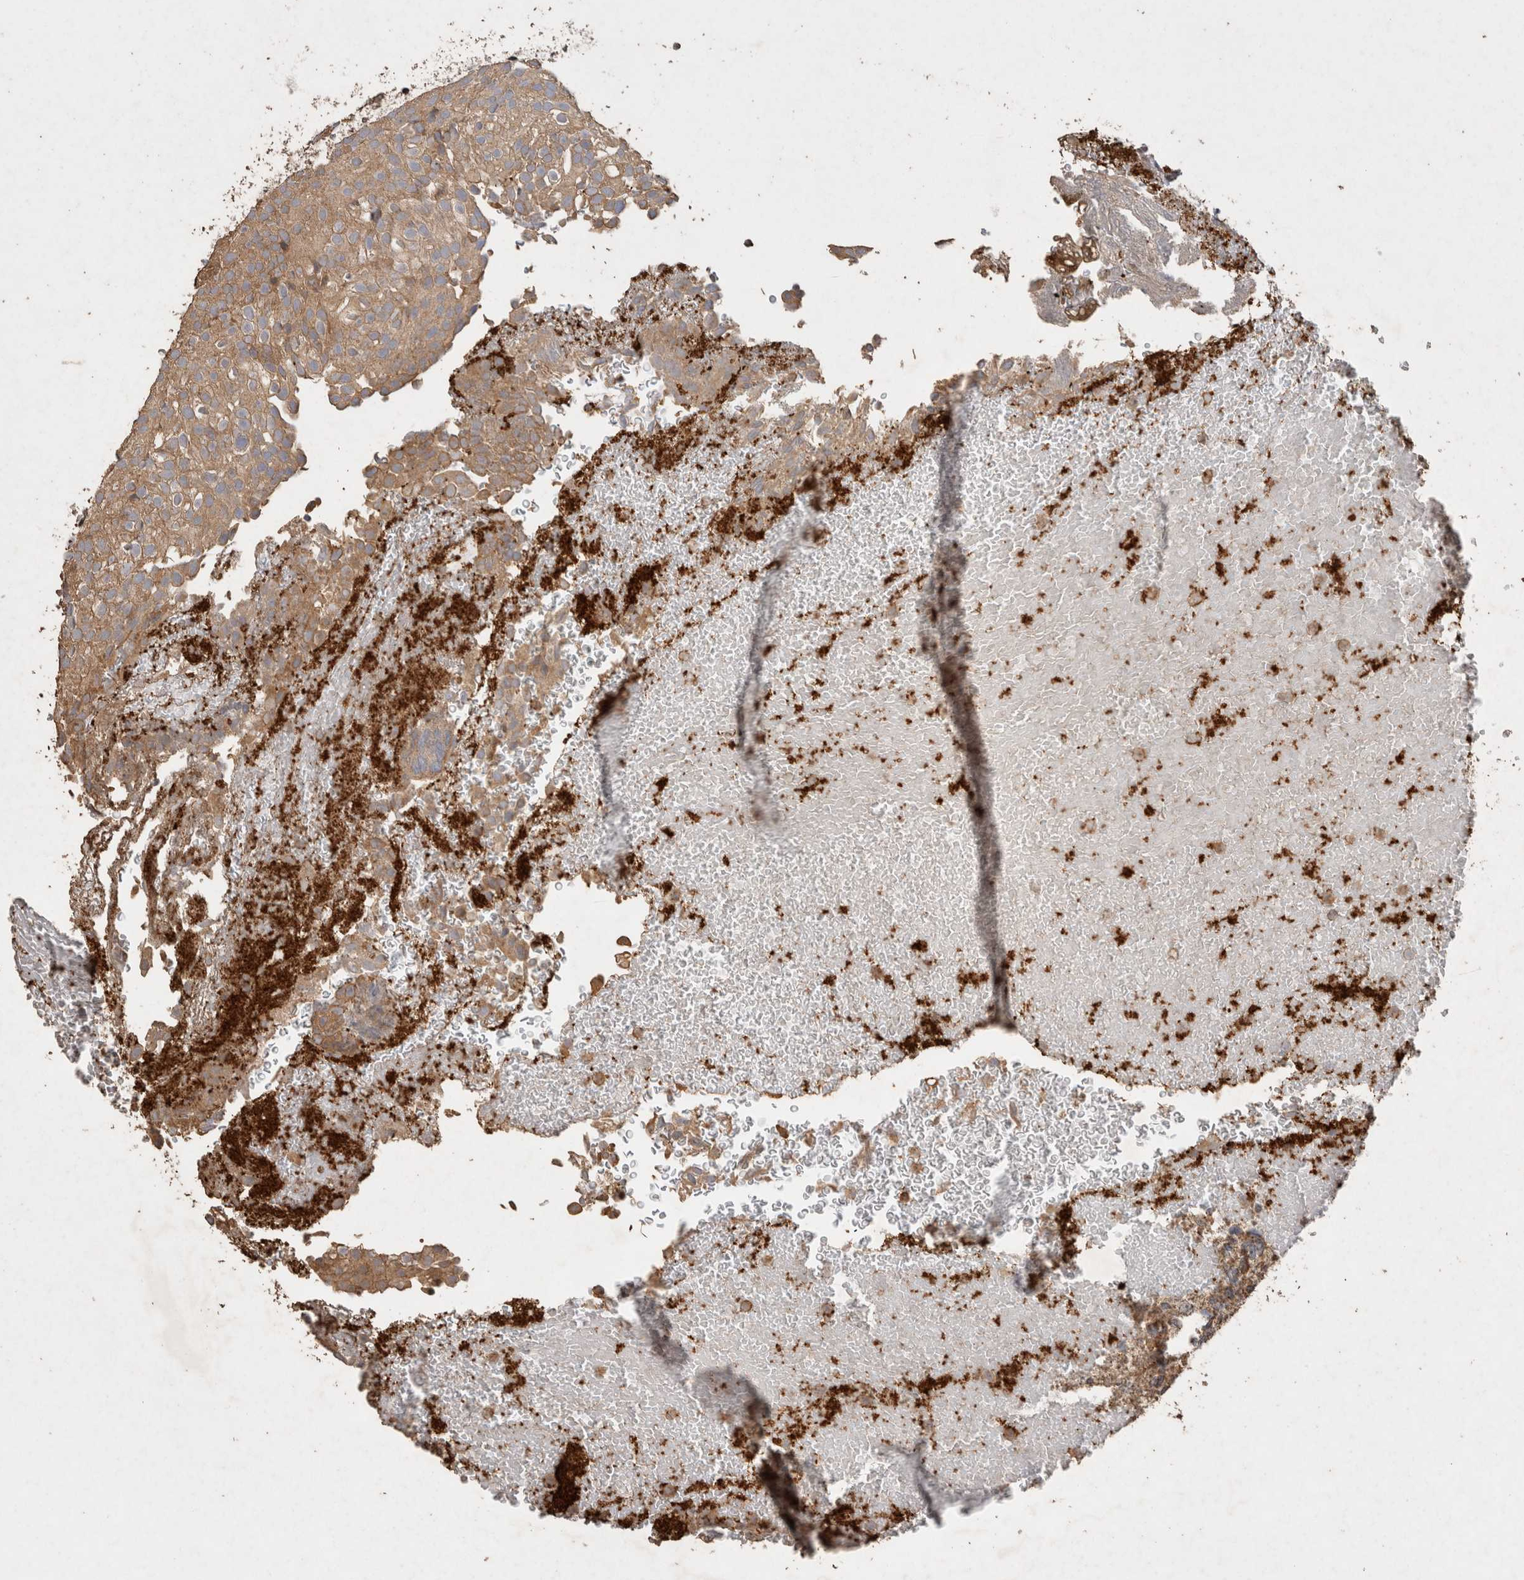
{"staining": {"intensity": "moderate", "quantity": ">75%", "location": "cytoplasmic/membranous"}, "tissue": "urothelial cancer", "cell_type": "Tumor cells", "image_type": "cancer", "snomed": [{"axis": "morphology", "description": "Urothelial carcinoma, Low grade"}, {"axis": "topography", "description": "Urinary bladder"}], "caption": "Brown immunohistochemical staining in low-grade urothelial carcinoma demonstrates moderate cytoplasmic/membranous positivity in approximately >75% of tumor cells. (IHC, brightfield microscopy, high magnification).", "gene": "SNX31", "patient": {"sex": "male", "age": 78}}